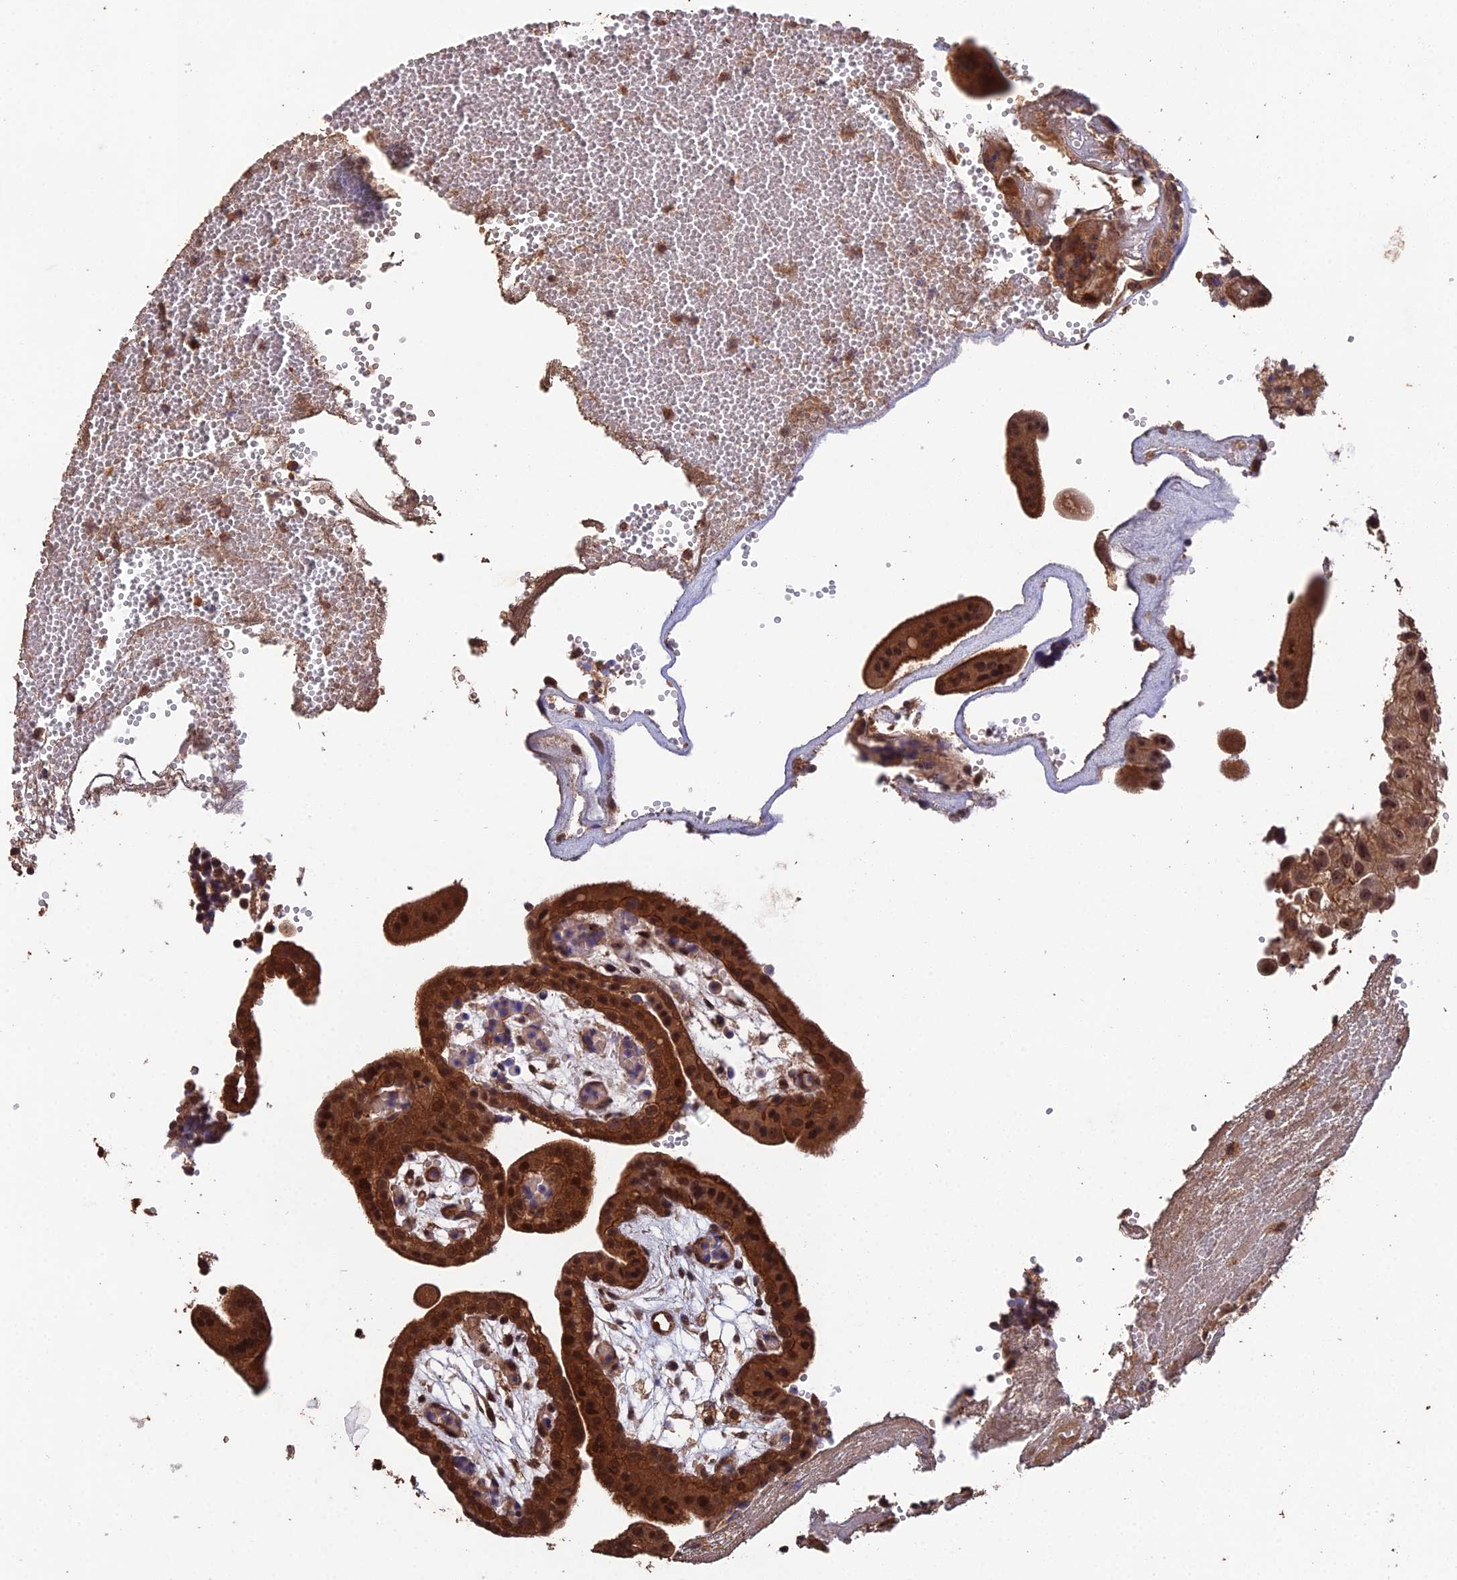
{"staining": {"intensity": "strong", "quantity": ">75%", "location": "cytoplasmic/membranous,nuclear"}, "tissue": "placenta", "cell_type": "Trophoblastic cells", "image_type": "normal", "snomed": [{"axis": "morphology", "description": "Normal tissue, NOS"}, {"axis": "topography", "description": "Placenta"}], "caption": "Immunohistochemical staining of benign placenta displays high levels of strong cytoplasmic/membranous,nuclear expression in approximately >75% of trophoblastic cells.", "gene": "RALGAPA2", "patient": {"sex": "female", "age": 18}}